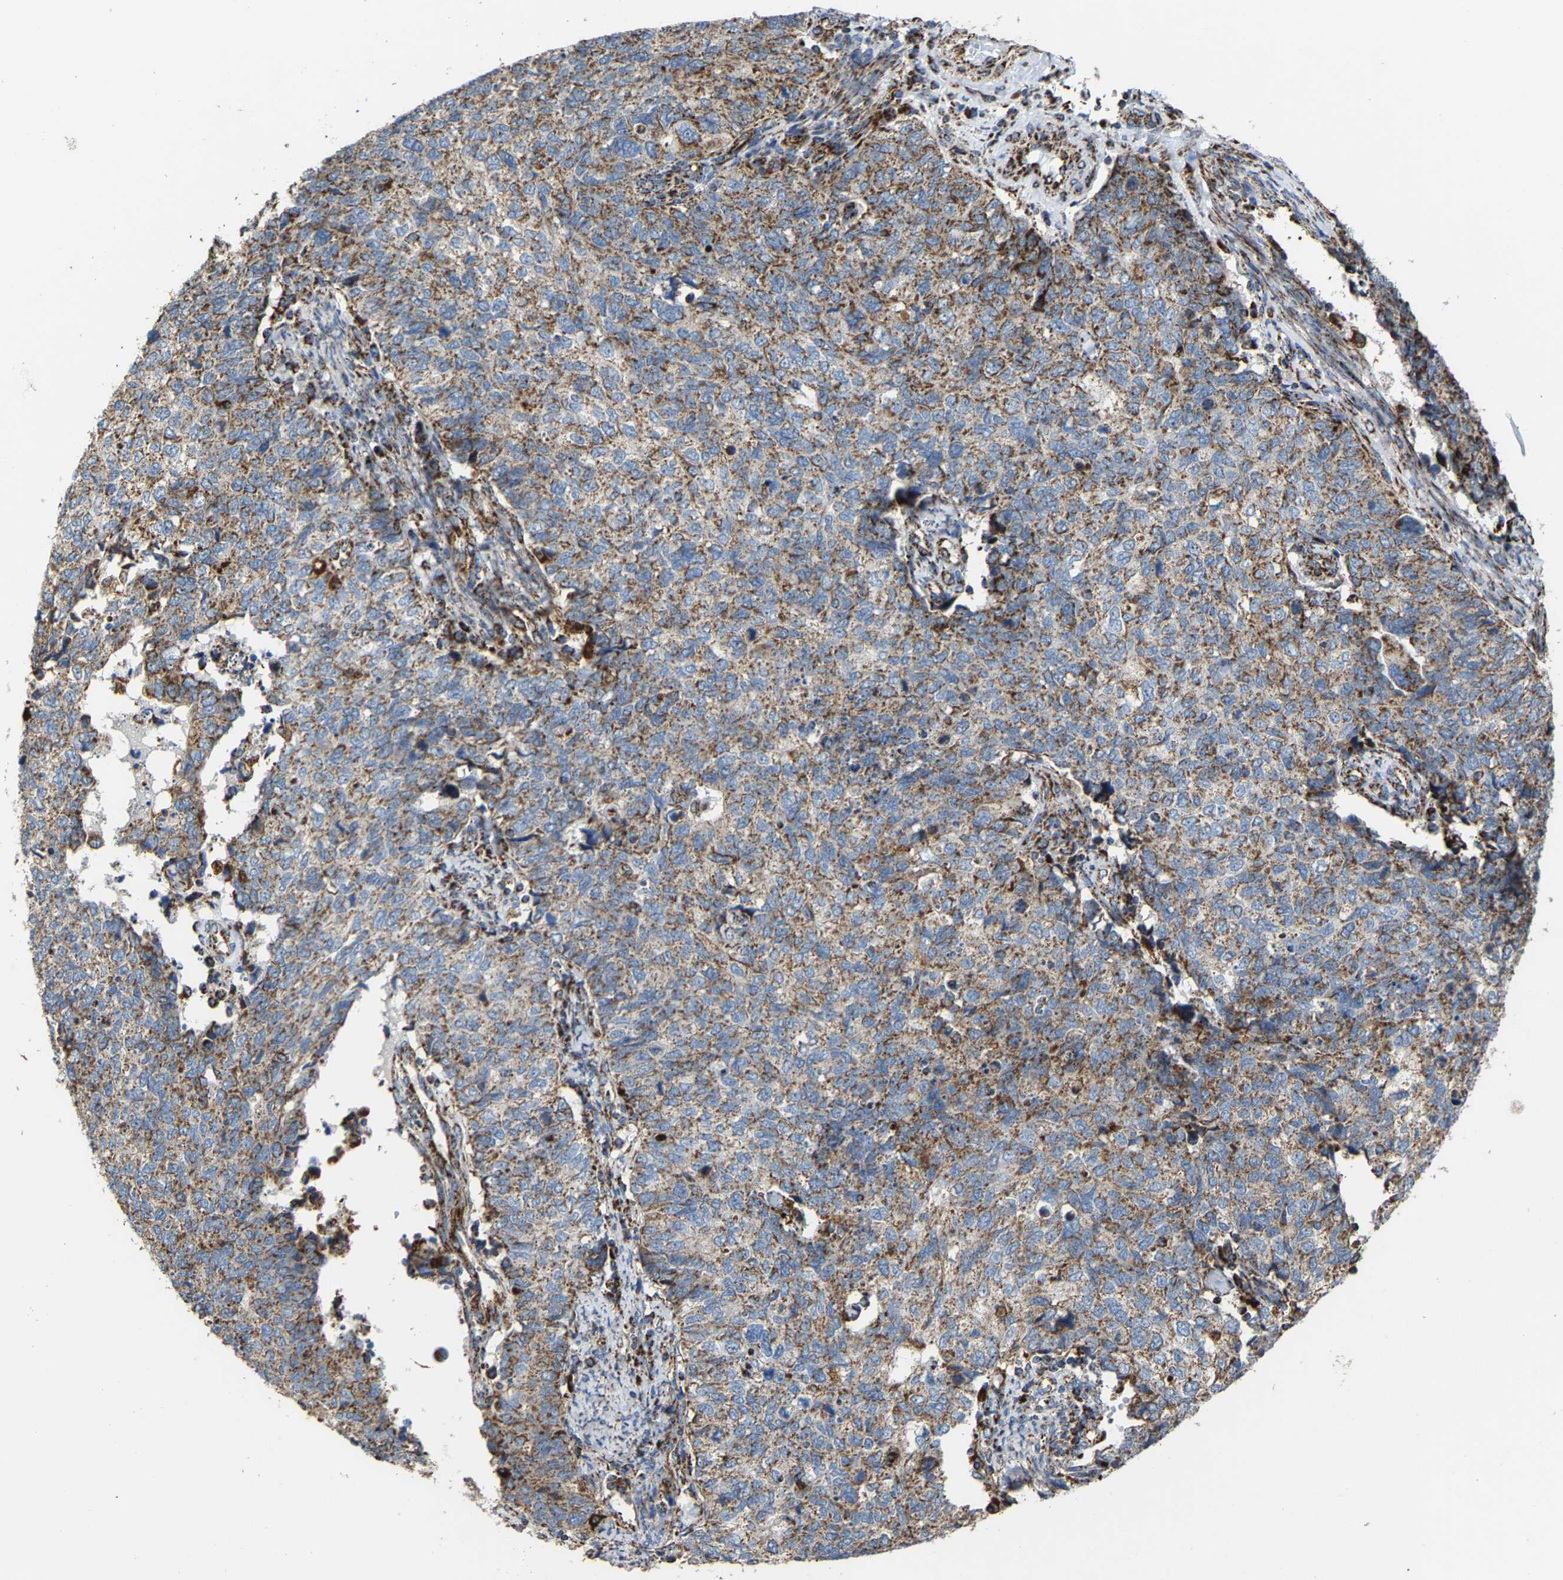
{"staining": {"intensity": "moderate", "quantity": ">75%", "location": "cytoplasmic/membranous"}, "tissue": "cervical cancer", "cell_type": "Tumor cells", "image_type": "cancer", "snomed": [{"axis": "morphology", "description": "Squamous cell carcinoma, NOS"}, {"axis": "topography", "description": "Cervix"}], "caption": "Immunohistochemical staining of squamous cell carcinoma (cervical) reveals moderate cytoplasmic/membranous protein positivity in approximately >75% of tumor cells.", "gene": "NDUFV3", "patient": {"sex": "female", "age": 63}}